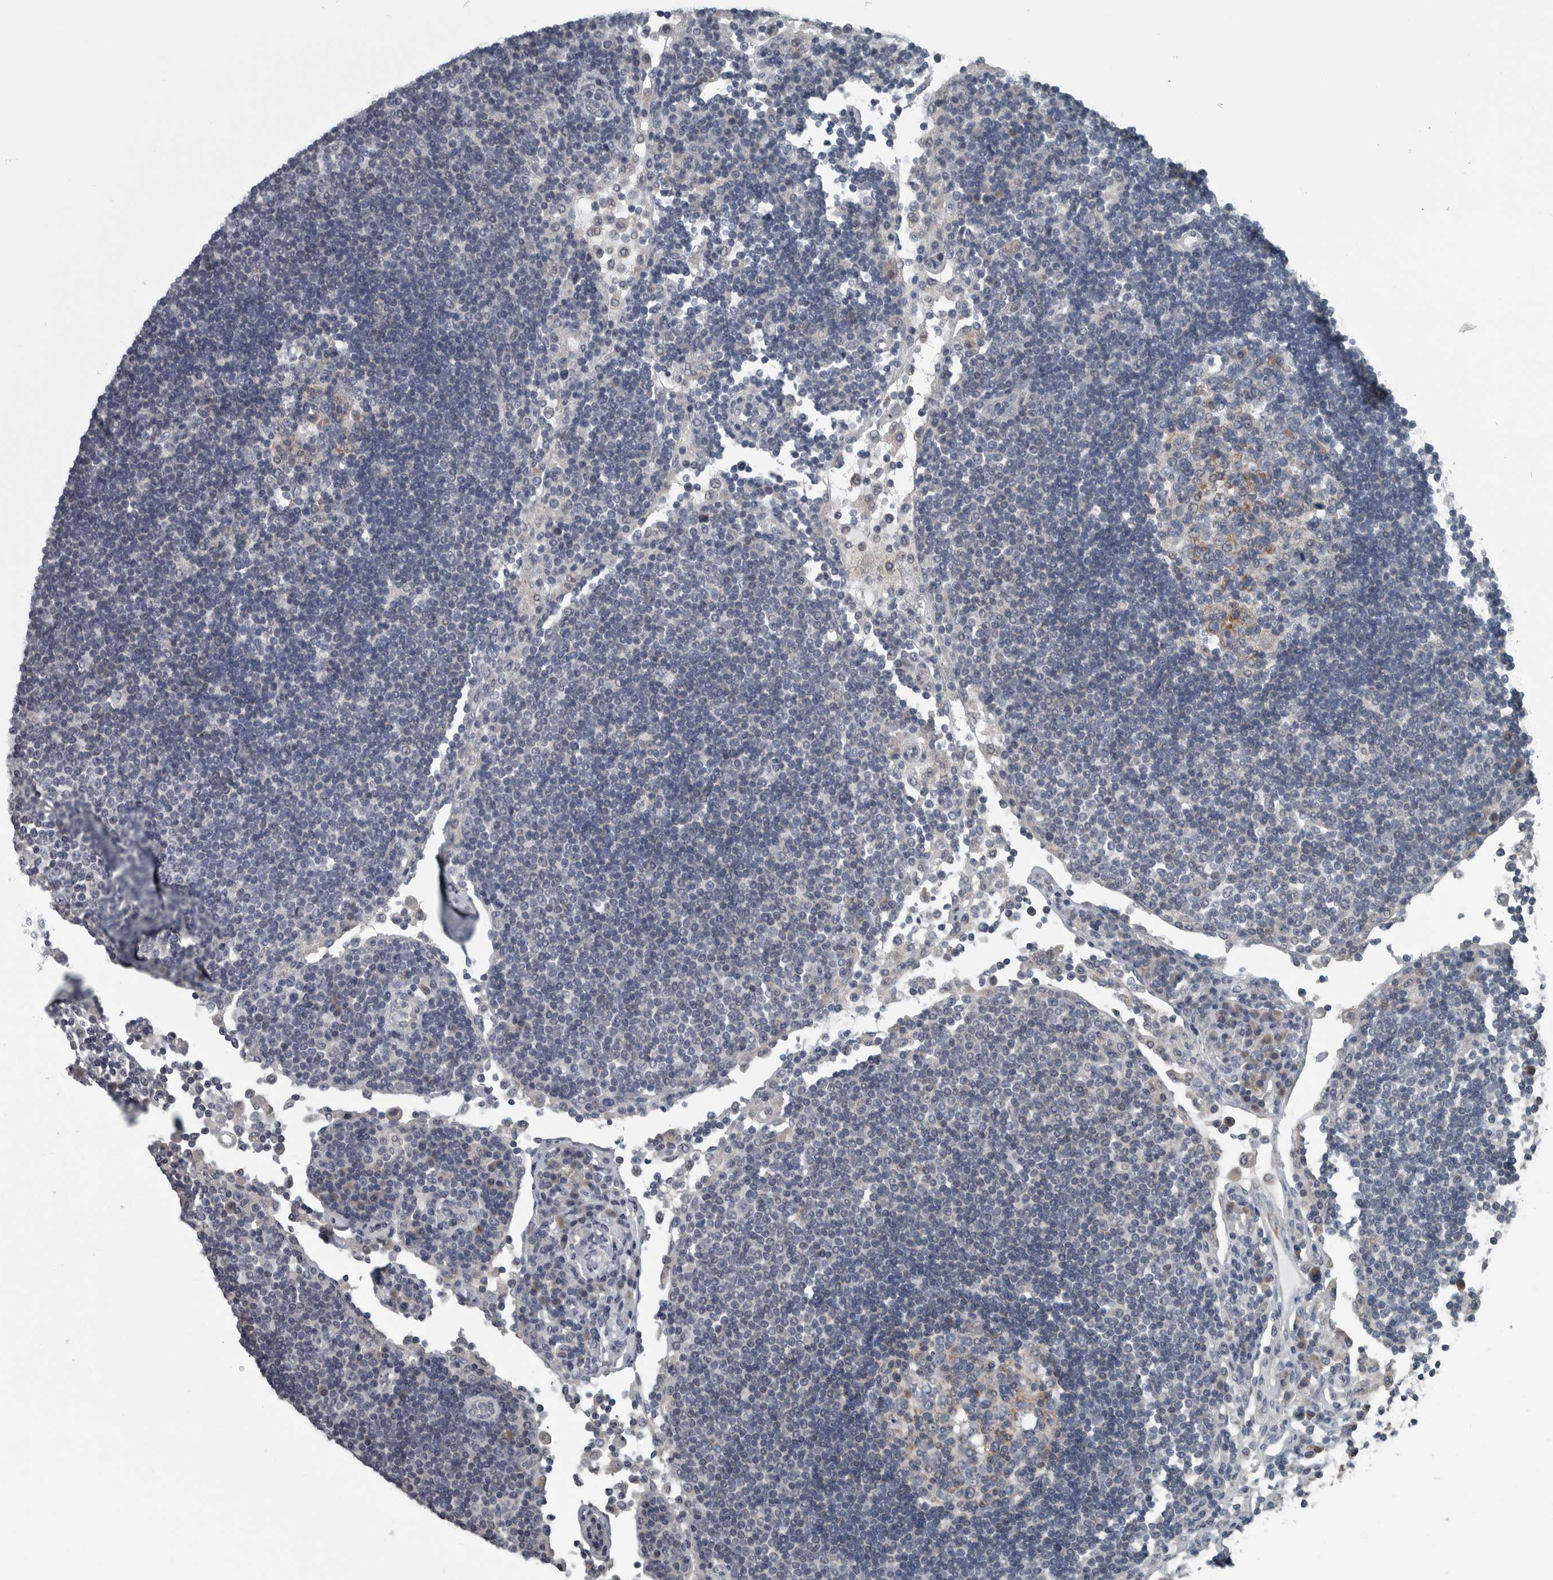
{"staining": {"intensity": "moderate", "quantity": "<25%", "location": "cytoplasmic/membranous"}, "tissue": "lymph node", "cell_type": "Germinal center cells", "image_type": "normal", "snomed": [{"axis": "morphology", "description": "Normal tissue, NOS"}, {"axis": "topography", "description": "Lymph node"}], "caption": "Protein staining demonstrates moderate cytoplasmic/membranous staining in about <25% of germinal center cells in benign lymph node.", "gene": "KRT20", "patient": {"sex": "female", "age": 53}}